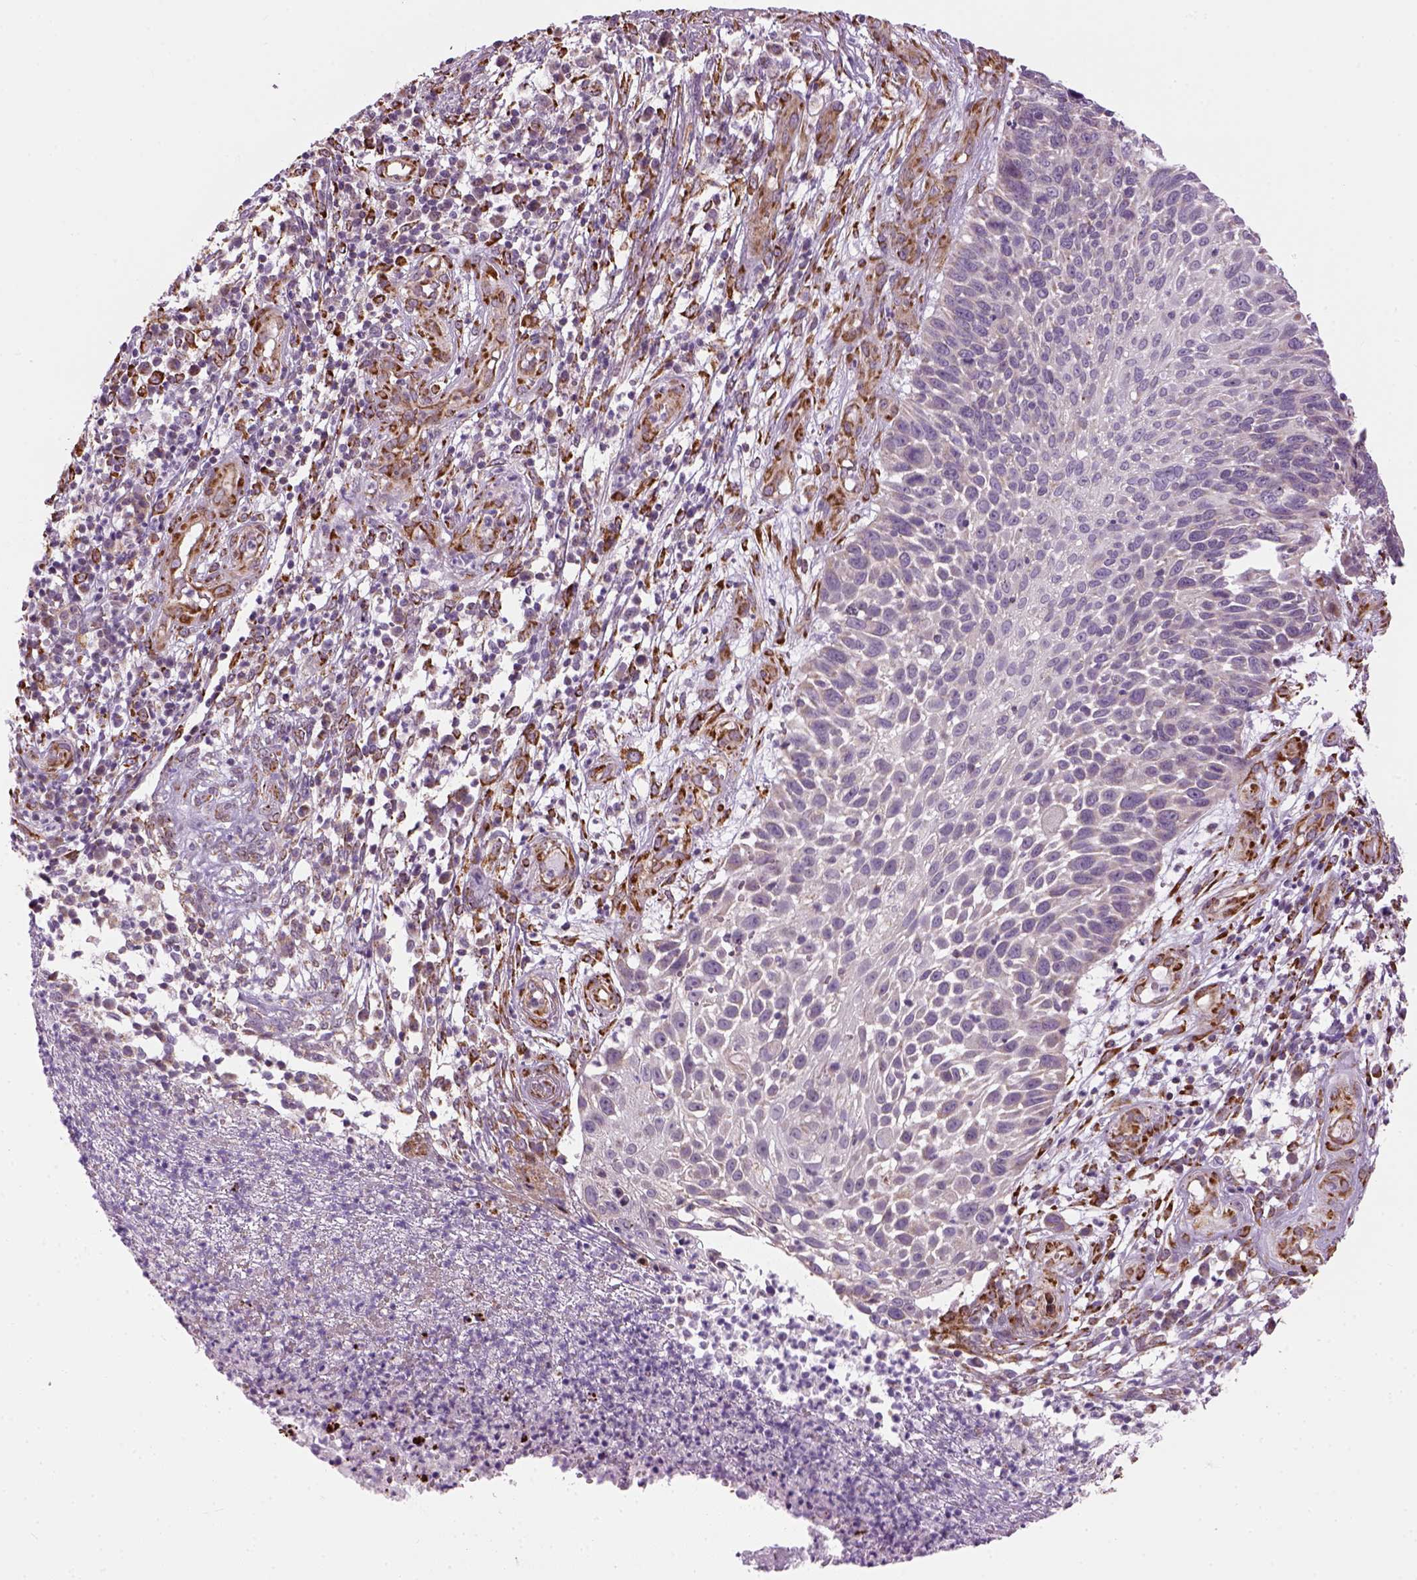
{"staining": {"intensity": "negative", "quantity": "none", "location": "none"}, "tissue": "skin cancer", "cell_type": "Tumor cells", "image_type": "cancer", "snomed": [{"axis": "morphology", "description": "Squamous cell carcinoma, NOS"}, {"axis": "topography", "description": "Skin"}], "caption": "DAB immunohistochemical staining of human skin cancer demonstrates no significant staining in tumor cells. Nuclei are stained in blue.", "gene": "XK", "patient": {"sex": "male", "age": 92}}